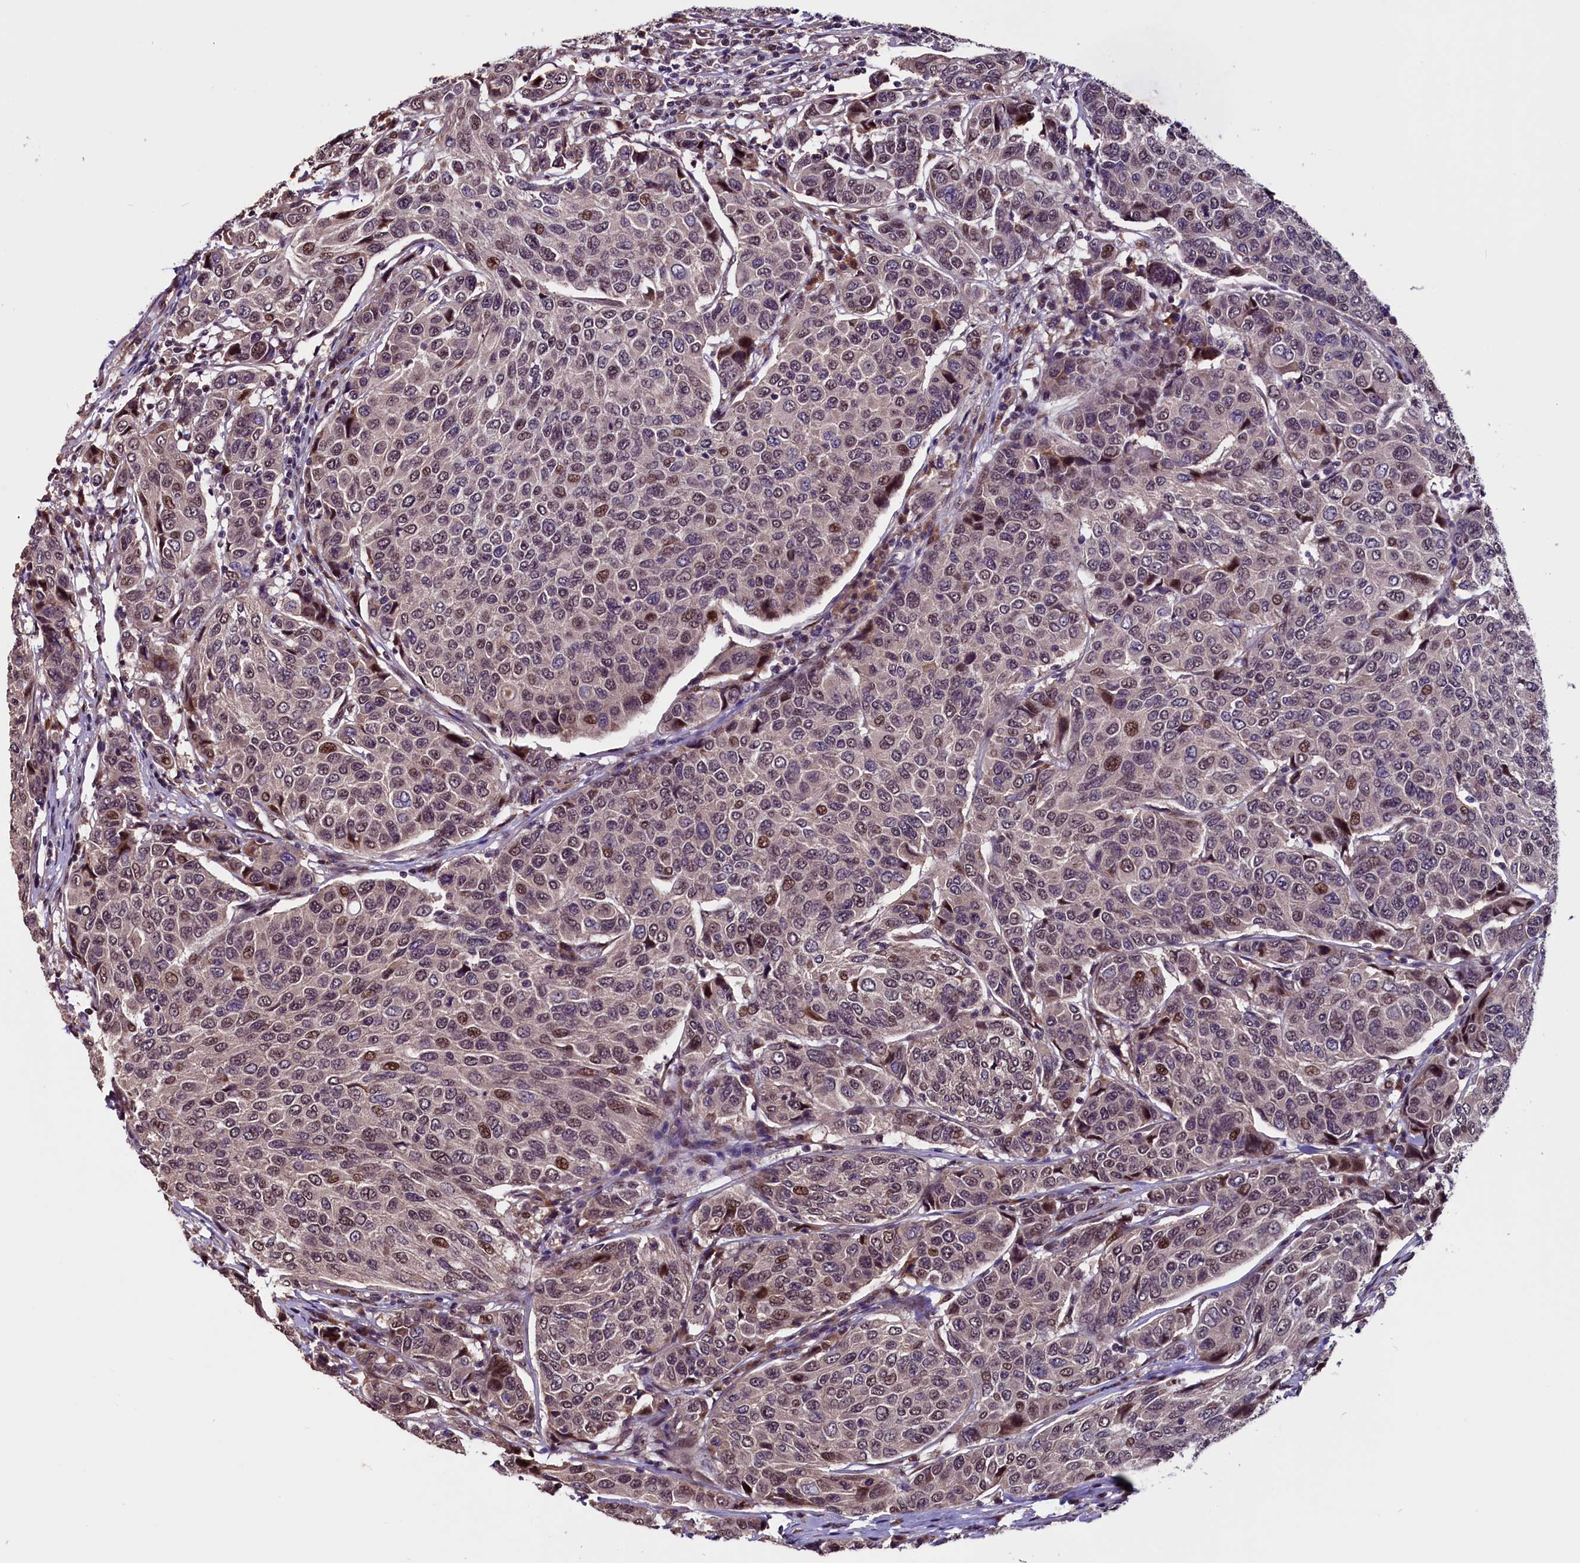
{"staining": {"intensity": "moderate", "quantity": "<25%", "location": "nuclear"}, "tissue": "breast cancer", "cell_type": "Tumor cells", "image_type": "cancer", "snomed": [{"axis": "morphology", "description": "Duct carcinoma"}, {"axis": "topography", "description": "Breast"}], "caption": "IHC image of infiltrating ductal carcinoma (breast) stained for a protein (brown), which exhibits low levels of moderate nuclear staining in approximately <25% of tumor cells.", "gene": "RNMT", "patient": {"sex": "female", "age": 55}}